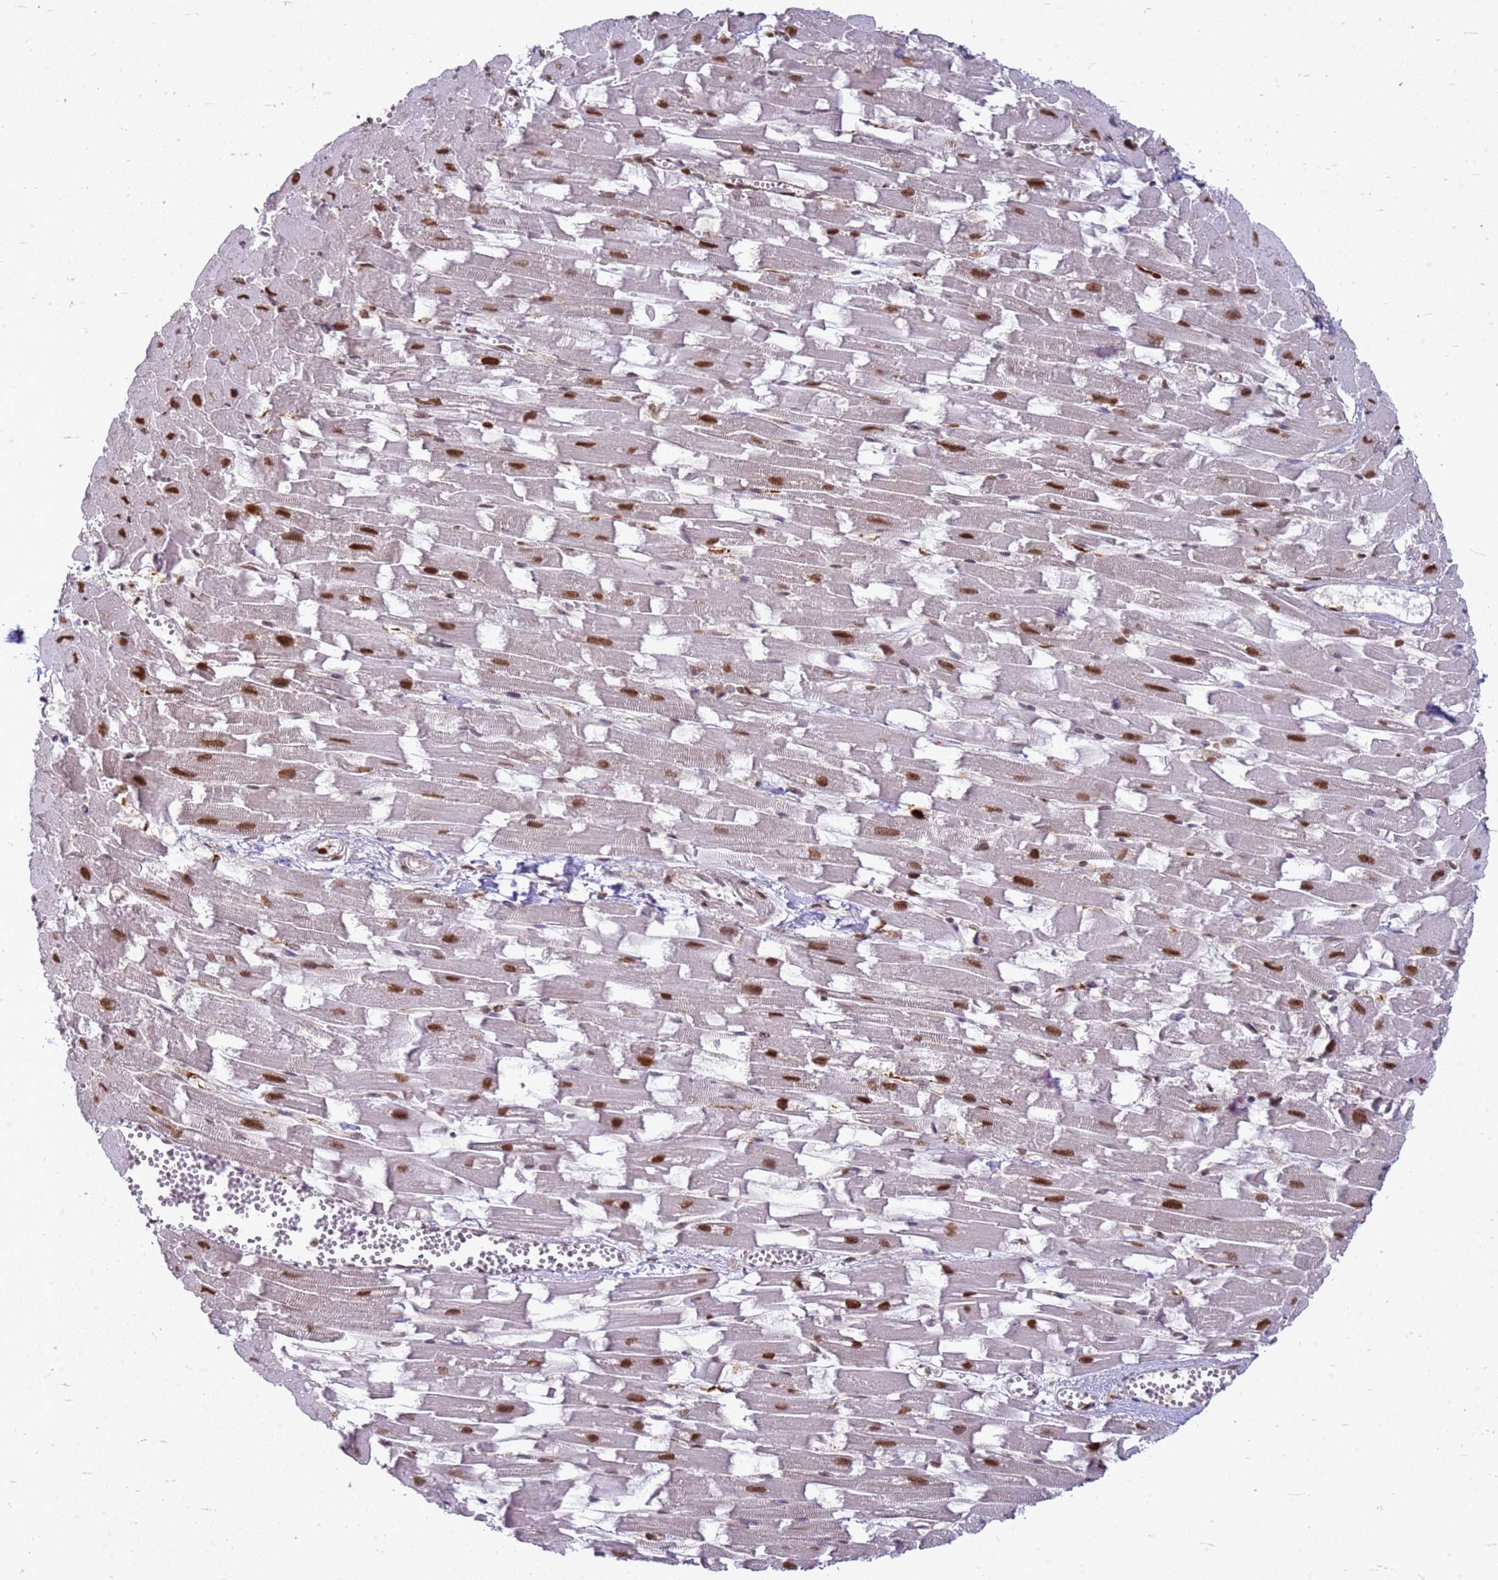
{"staining": {"intensity": "moderate", "quantity": "25%-75%", "location": "nuclear"}, "tissue": "heart muscle", "cell_type": "Cardiomyocytes", "image_type": "normal", "snomed": [{"axis": "morphology", "description": "Normal tissue, NOS"}, {"axis": "topography", "description": "Heart"}], "caption": "Heart muscle stained for a protein shows moderate nuclear positivity in cardiomyocytes. (DAB (3,3'-diaminobenzidine) IHC, brown staining for protein, blue staining for nuclei).", "gene": "APEX1", "patient": {"sex": "female", "age": 64}}